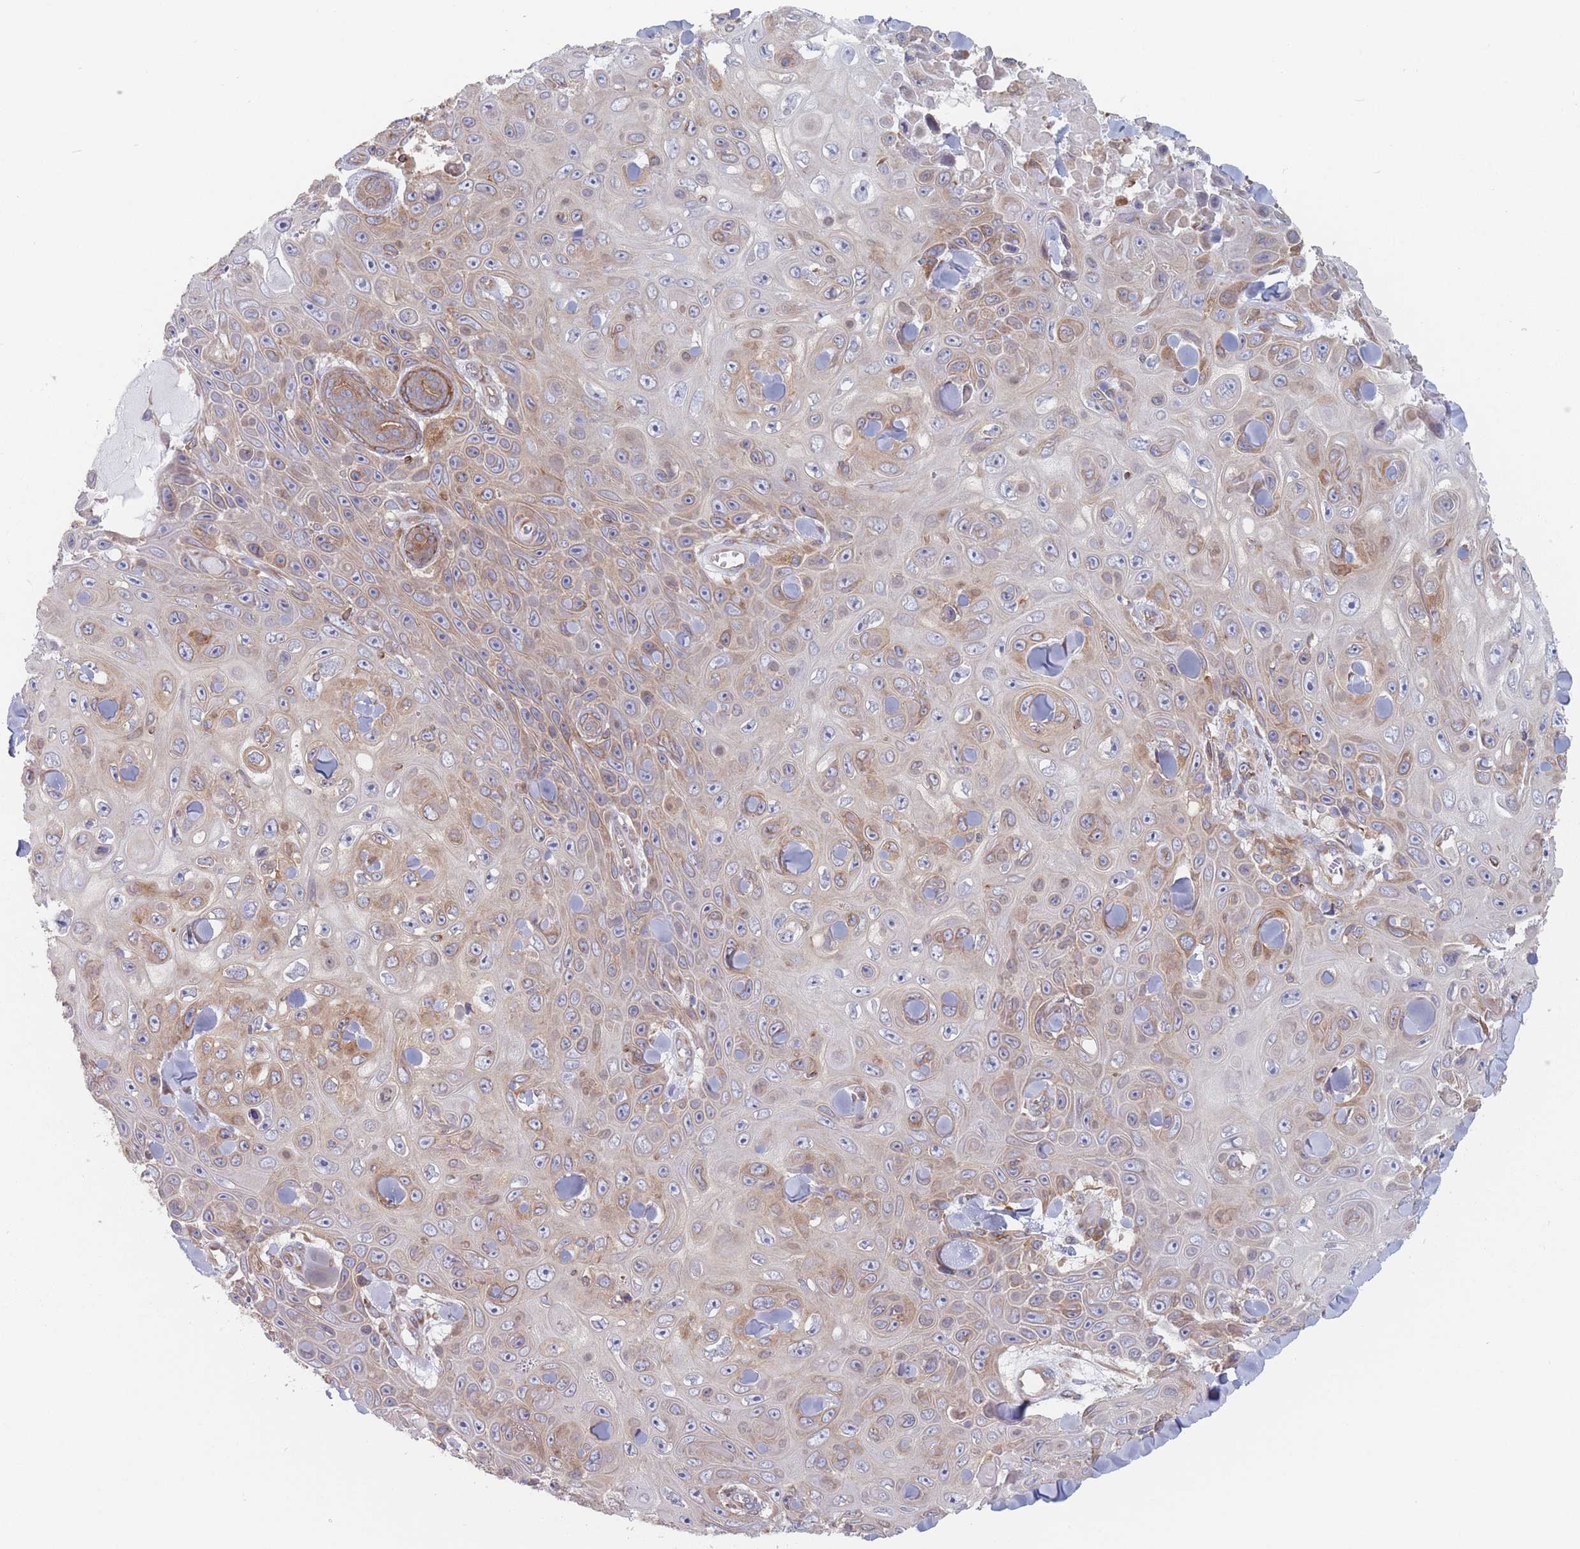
{"staining": {"intensity": "weak", "quantity": "25%-75%", "location": "cytoplasmic/membranous"}, "tissue": "skin cancer", "cell_type": "Tumor cells", "image_type": "cancer", "snomed": [{"axis": "morphology", "description": "Squamous cell carcinoma, NOS"}, {"axis": "topography", "description": "Skin"}], "caption": "This micrograph exhibits IHC staining of squamous cell carcinoma (skin), with low weak cytoplasmic/membranous staining in about 25%-75% of tumor cells.", "gene": "KDSR", "patient": {"sex": "male", "age": 82}}